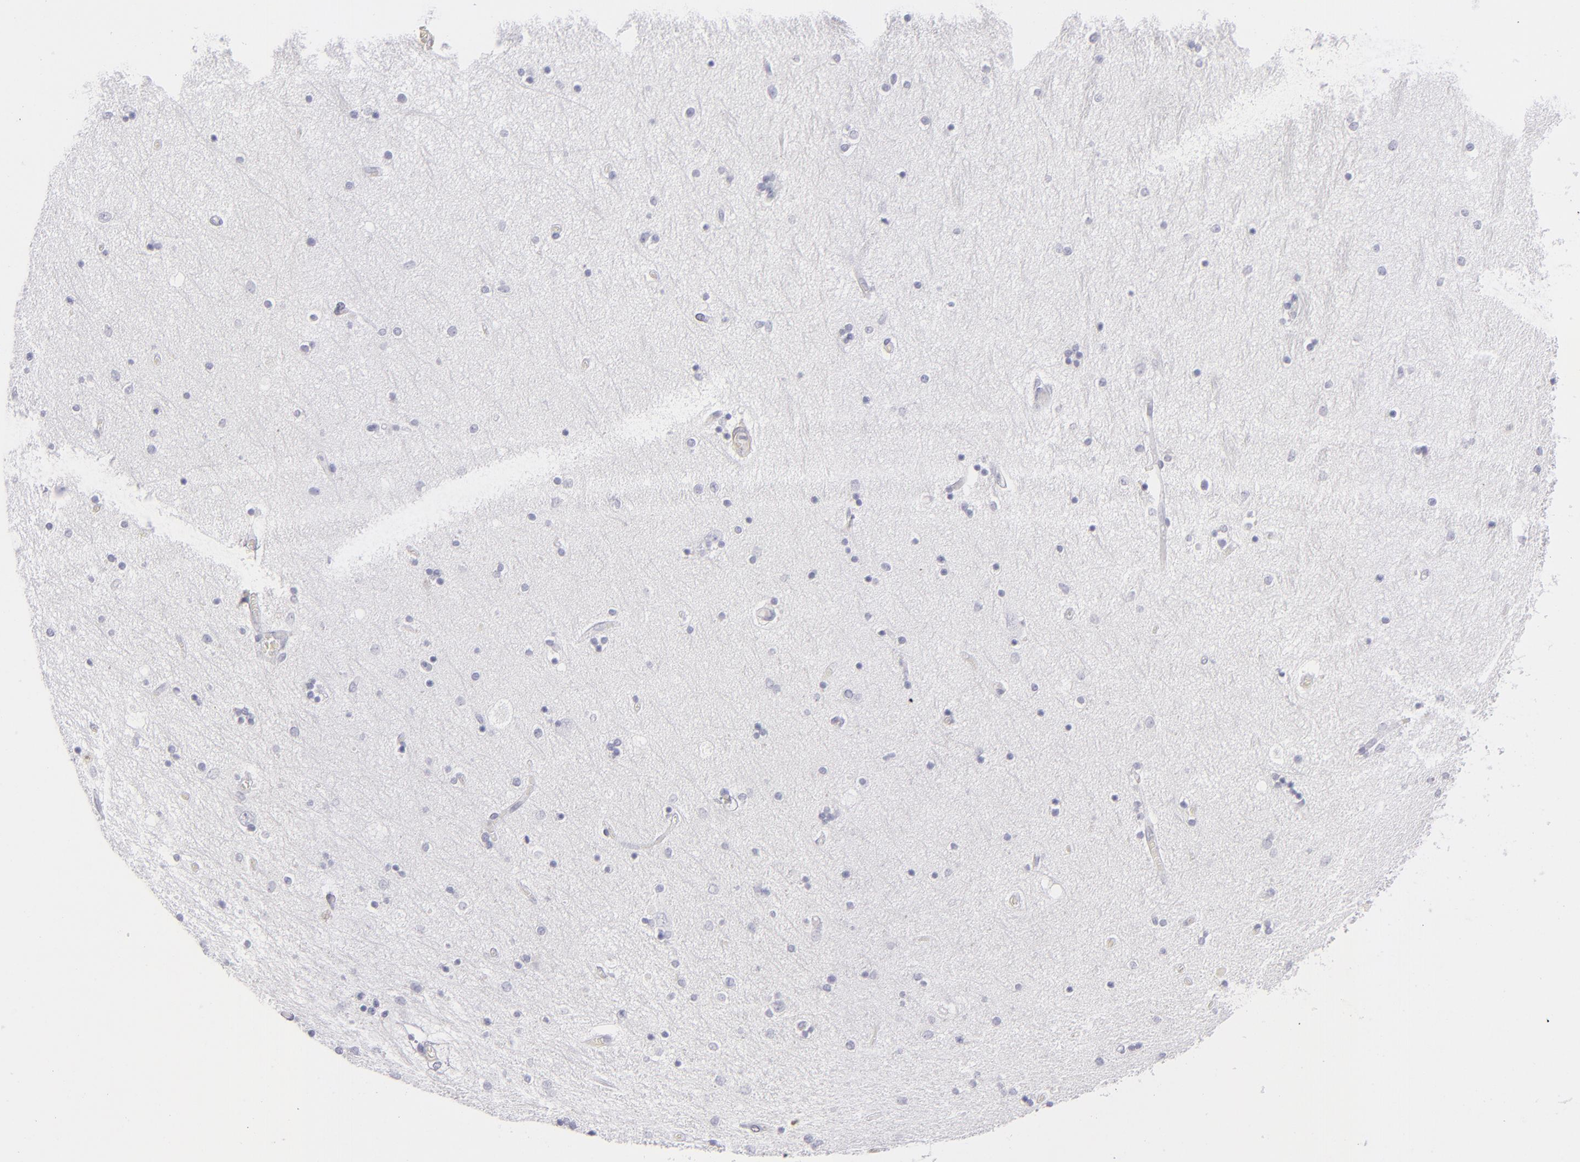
{"staining": {"intensity": "negative", "quantity": "none", "location": "none"}, "tissue": "hippocampus", "cell_type": "Glial cells", "image_type": "normal", "snomed": [{"axis": "morphology", "description": "Normal tissue, NOS"}, {"axis": "topography", "description": "Hippocampus"}], "caption": "The IHC micrograph has no significant positivity in glial cells of hippocampus. (DAB immunohistochemistry (IHC) with hematoxylin counter stain).", "gene": "MYH11", "patient": {"sex": "female", "age": 54}}